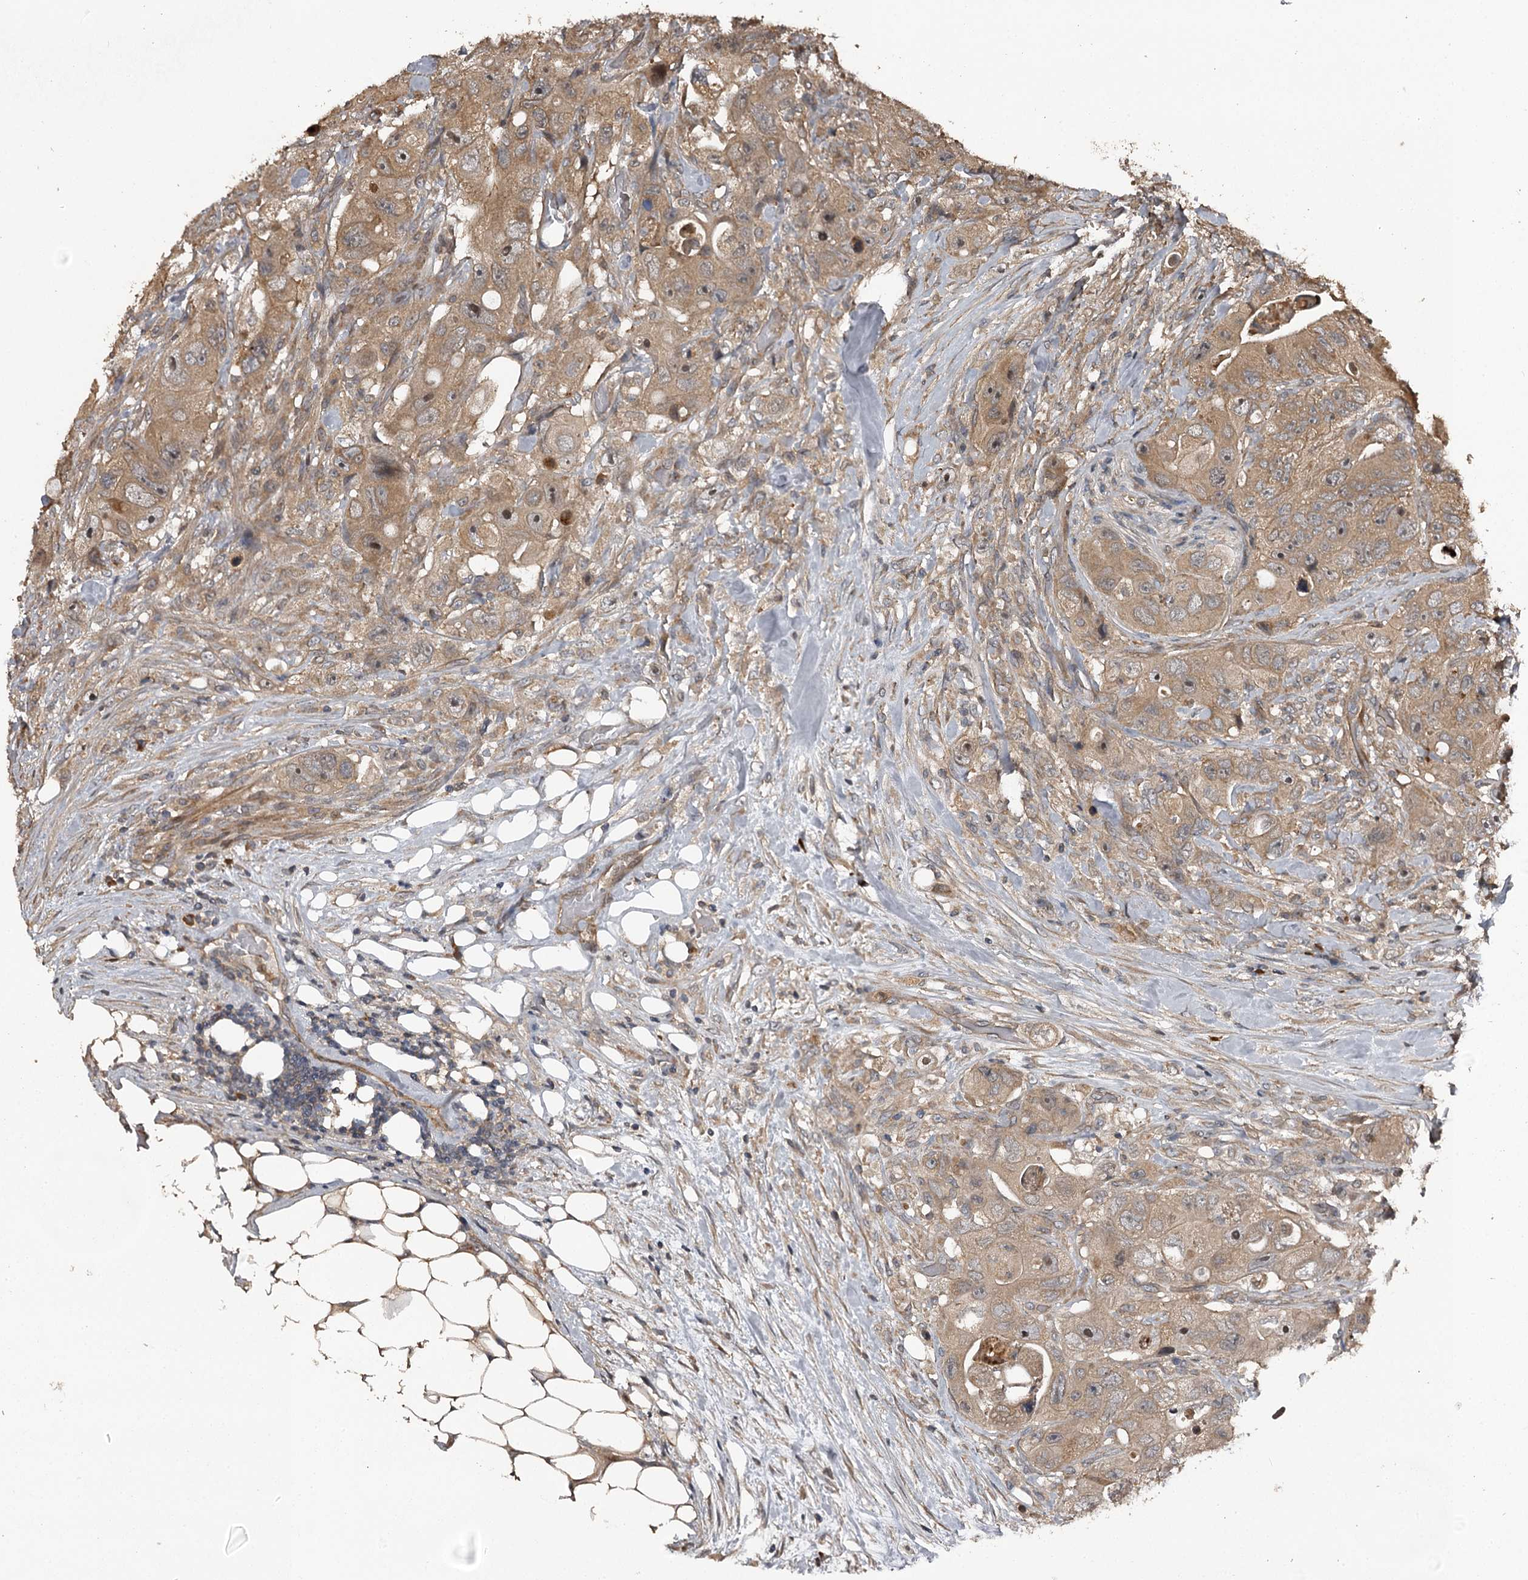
{"staining": {"intensity": "moderate", "quantity": ">75%", "location": "cytoplasmic/membranous,nuclear"}, "tissue": "colorectal cancer", "cell_type": "Tumor cells", "image_type": "cancer", "snomed": [{"axis": "morphology", "description": "Adenocarcinoma, NOS"}, {"axis": "topography", "description": "Colon"}], "caption": "Protein expression by immunohistochemistry (IHC) shows moderate cytoplasmic/membranous and nuclear expression in about >75% of tumor cells in colorectal adenocarcinoma.", "gene": "RAB21", "patient": {"sex": "female", "age": 46}}